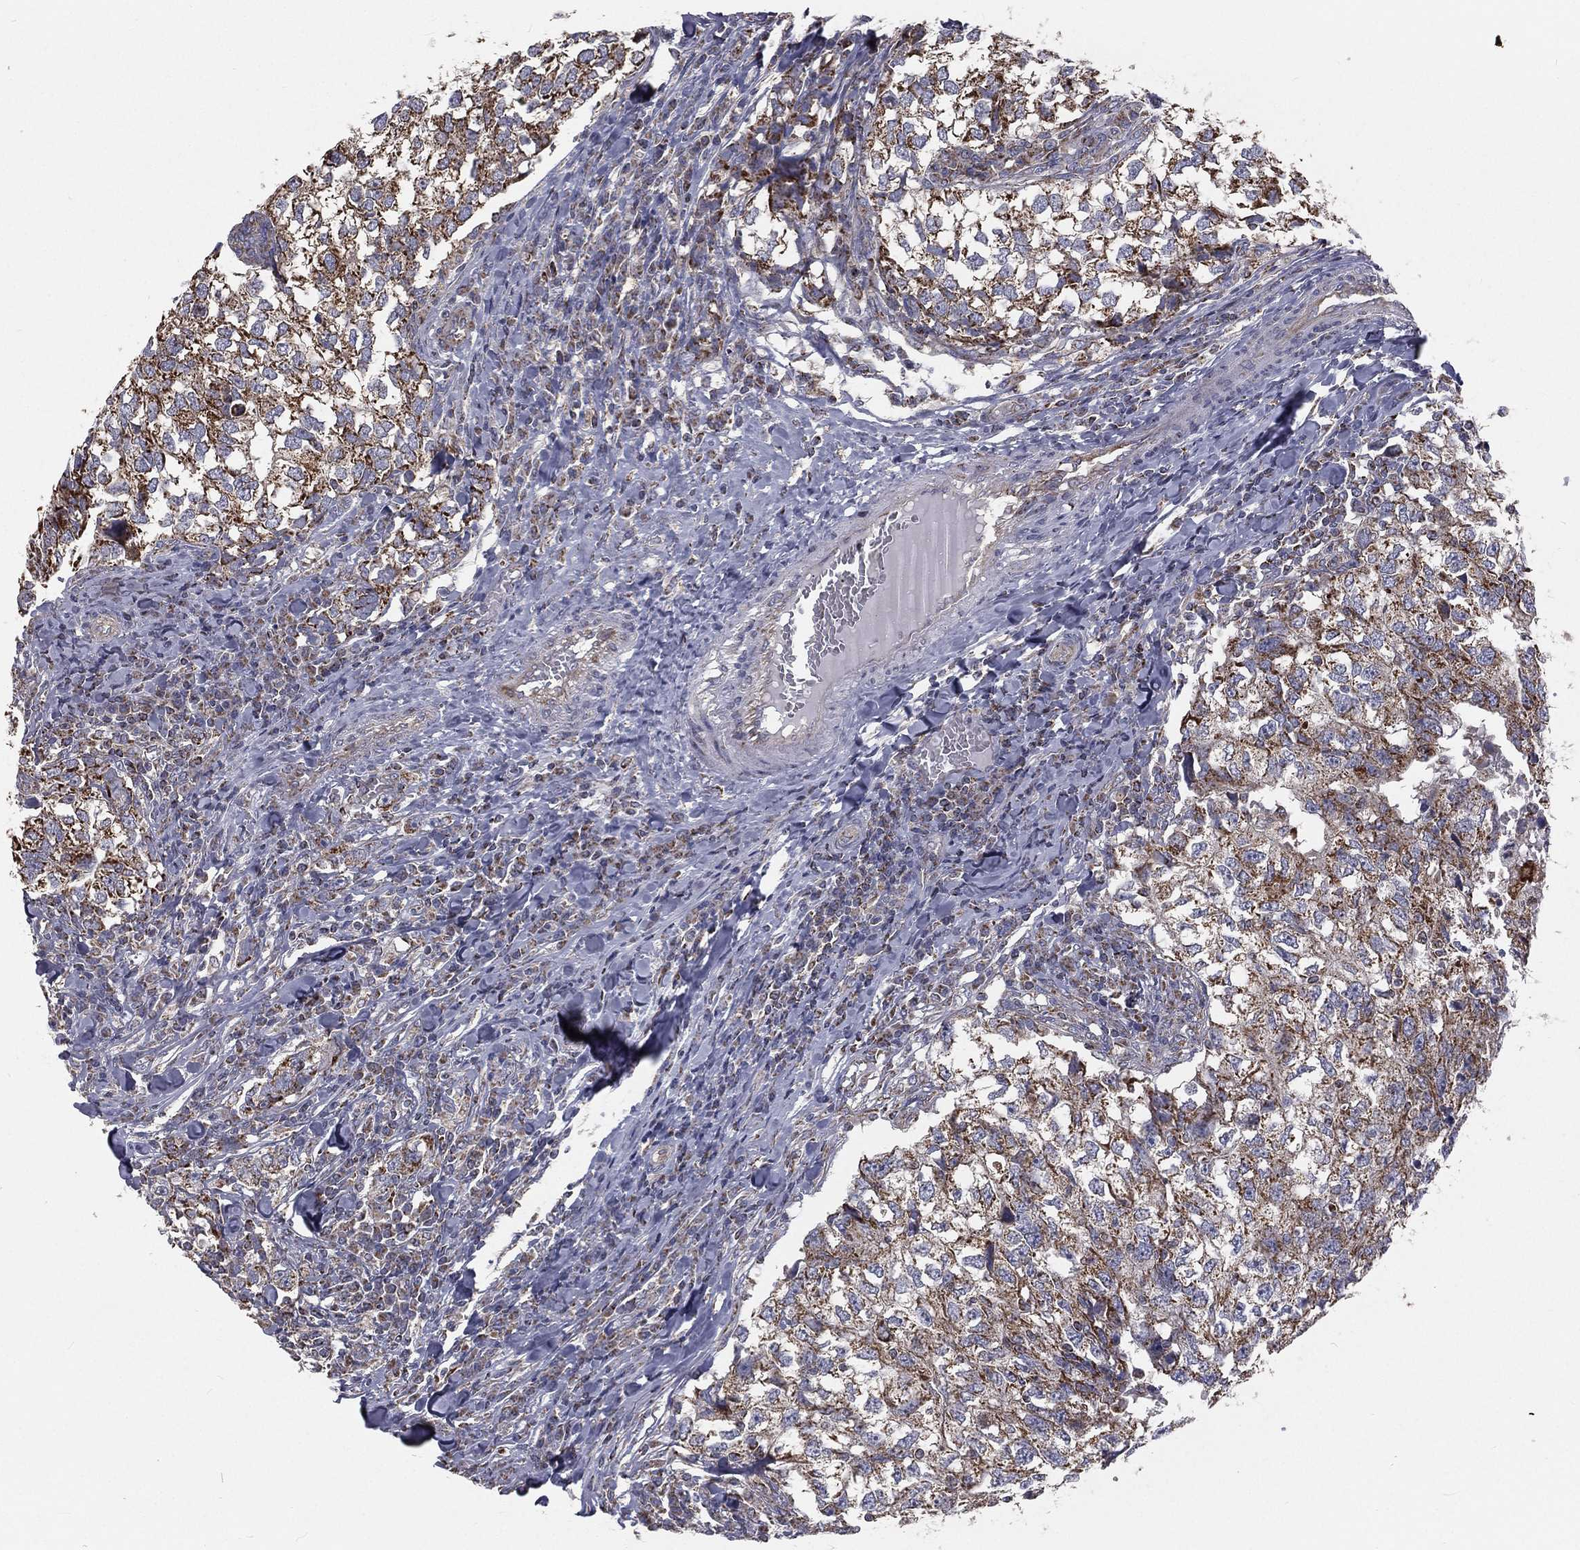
{"staining": {"intensity": "moderate", "quantity": ">75%", "location": "cytoplasmic/membranous"}, "tissue": "breast cancer", "cell_type": "Tumor cells", "image_type": "cancer", "snomed": [{"axis": "morphology", "description": "Duct carcinoma"}, {"axis": "topography", "description": "Breast"}], "caption": "Immunohistochemical staining of breast cancer reveals medium levels of moderate cytoplasmic/membranous expression in approximately >75% of tumor cells.", "gene": "HADH", "patient": {"sex": "female", "age": 30}}